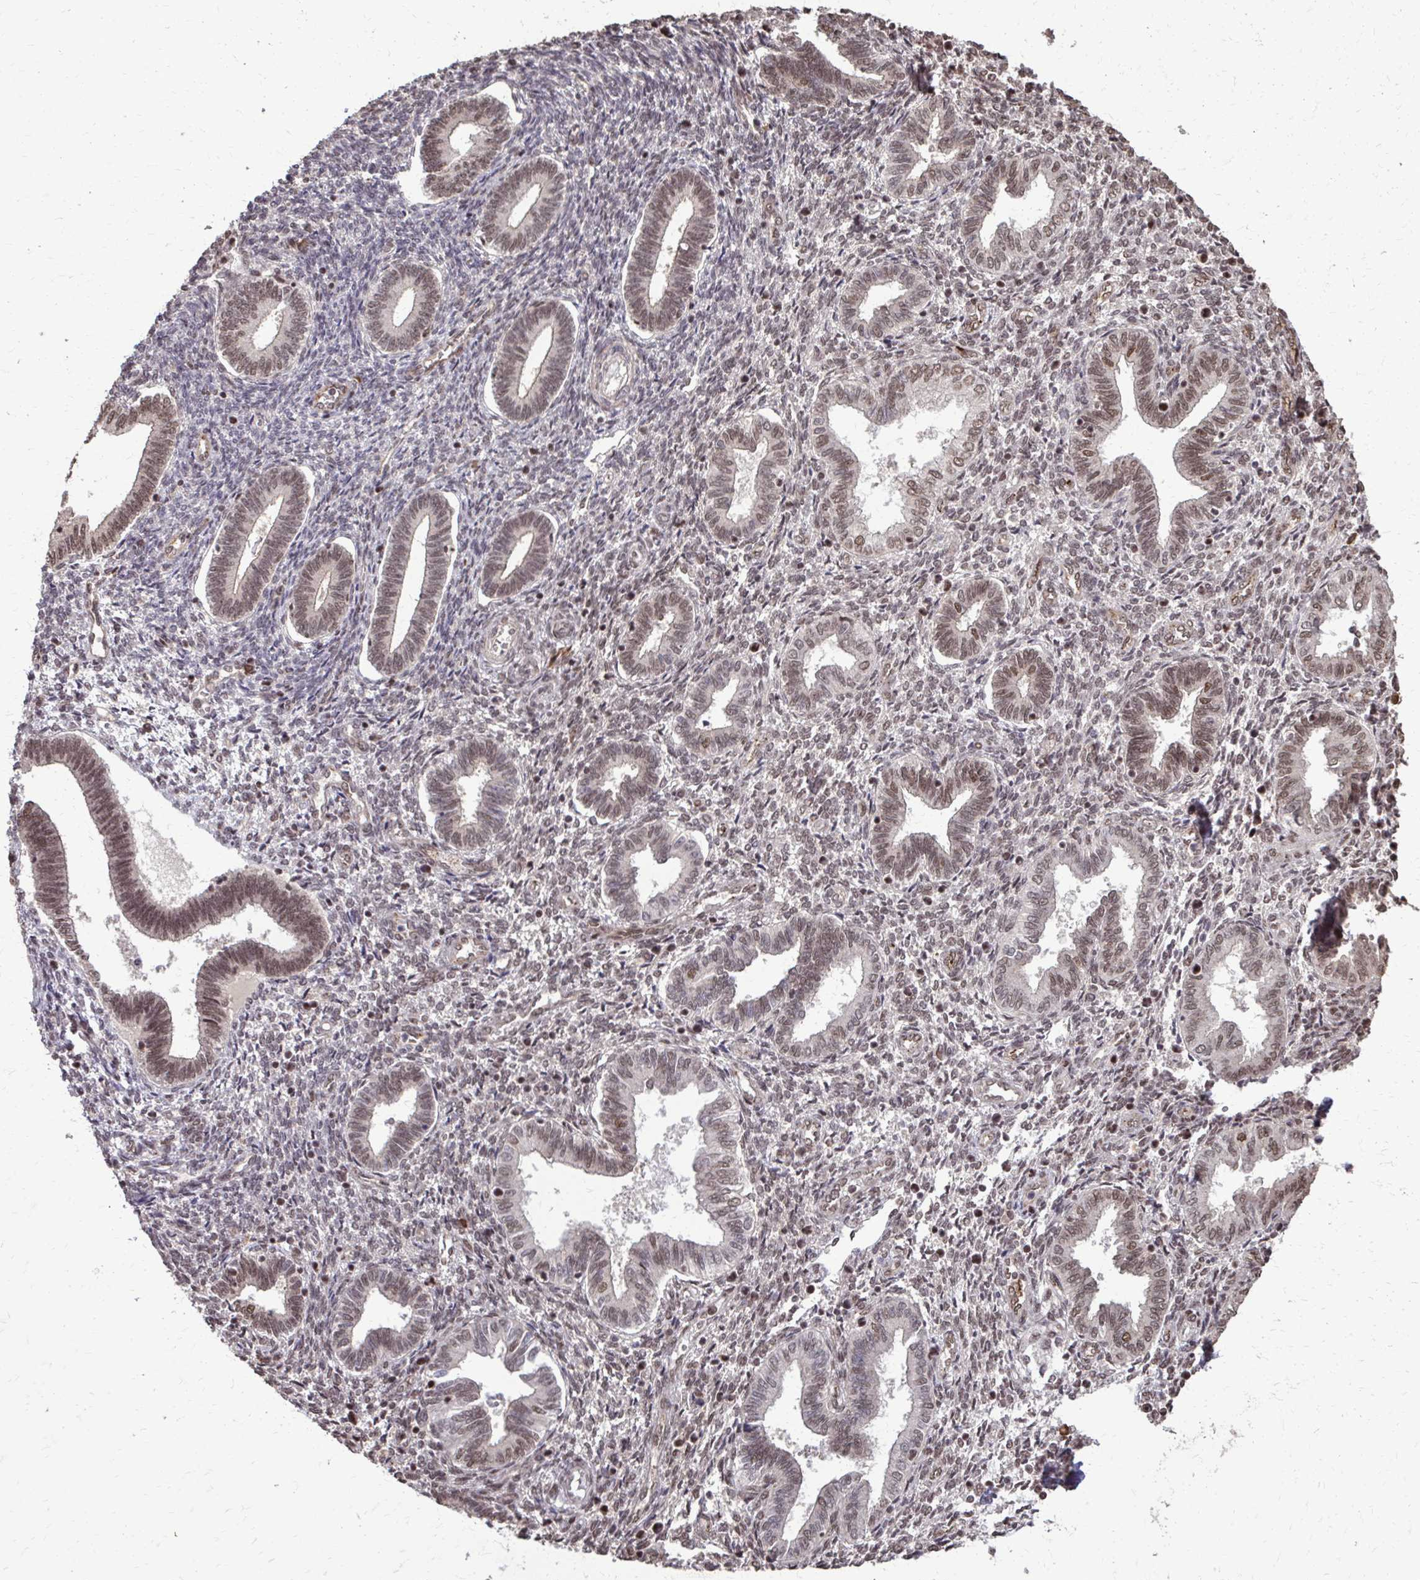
{"staining": {"intensity": "moderate", "quantity": ">75%", "location": "nuclear"}, "tissue": "endometrium", "cell_type": "Cells in endometrial stroma", "image_type": "normal", "snomed": [{"axis": "morphology", "description": "Normal tissue, NOS"}, {"axis": "topography", "description": "Endometrium"}], "caption": "Protein staining by immunohistochemistry (IHC) shows moderate nuclear expression in approximately >75% of cells in endometrial stroma in benign endometrium. (brown staining indicates protein expression, while blue staining denotes nuclei).", "gene": "SS18", "patient": {"sex": "female", "age": 42}}